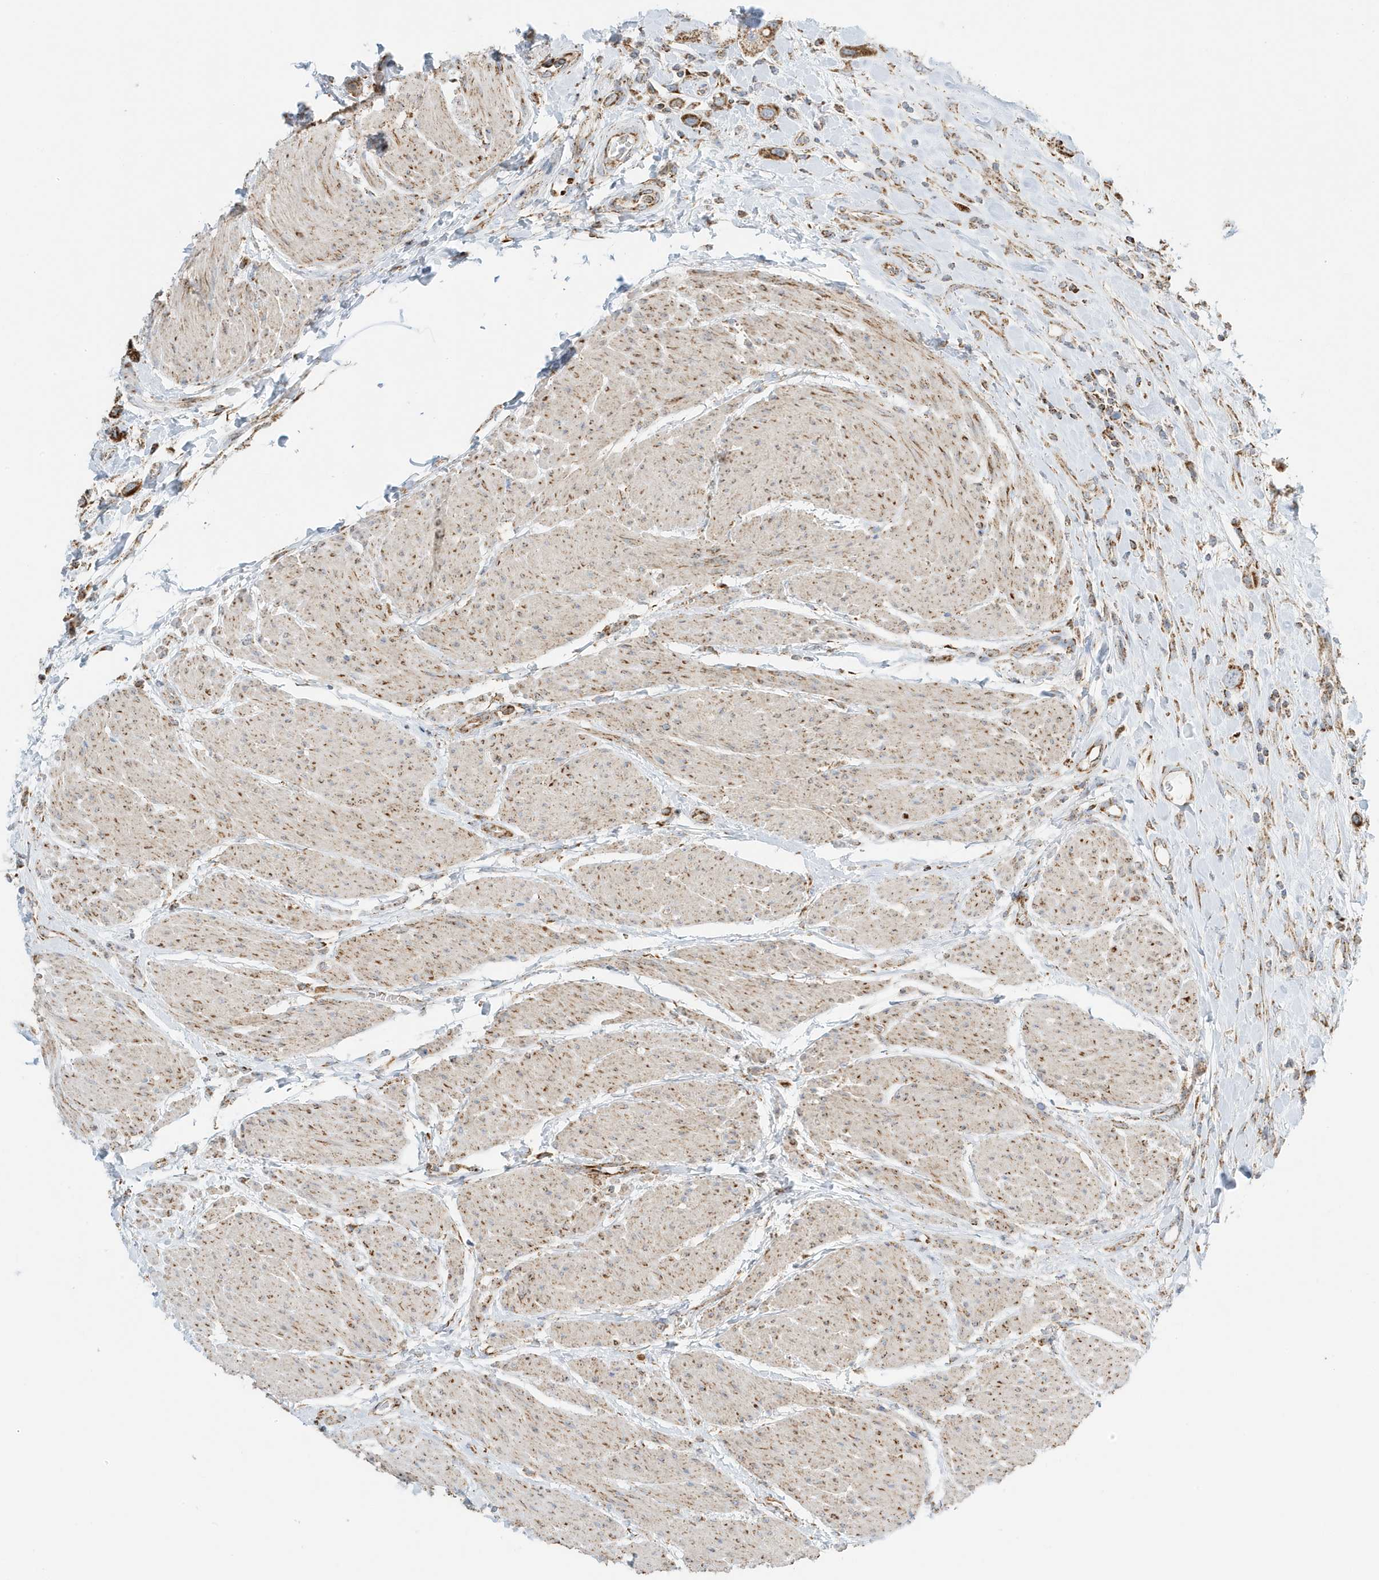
{"staining": {"intensity": "strong", "quantity": ">75%", "location": "cytoplasmic/membranous"}, "tissue": "urothelial cancer", "cell_type": "Tumor cells", "image_type": "cancer", "snomed": [{"axis": "morphology", "description": "Urothelial carcinoma, High grade"}, {"axis": "topography", "description": "Urinary bladder"}], "caption": "DAB immunohistochemical staining of human high-grade urothelial carcinoma demonstrates strong cytoplasmic/membranous protein expression in about >75% of tumor cells.", "gene": "ATP5ME", "patient": {"sex": "male", "age": 50}}